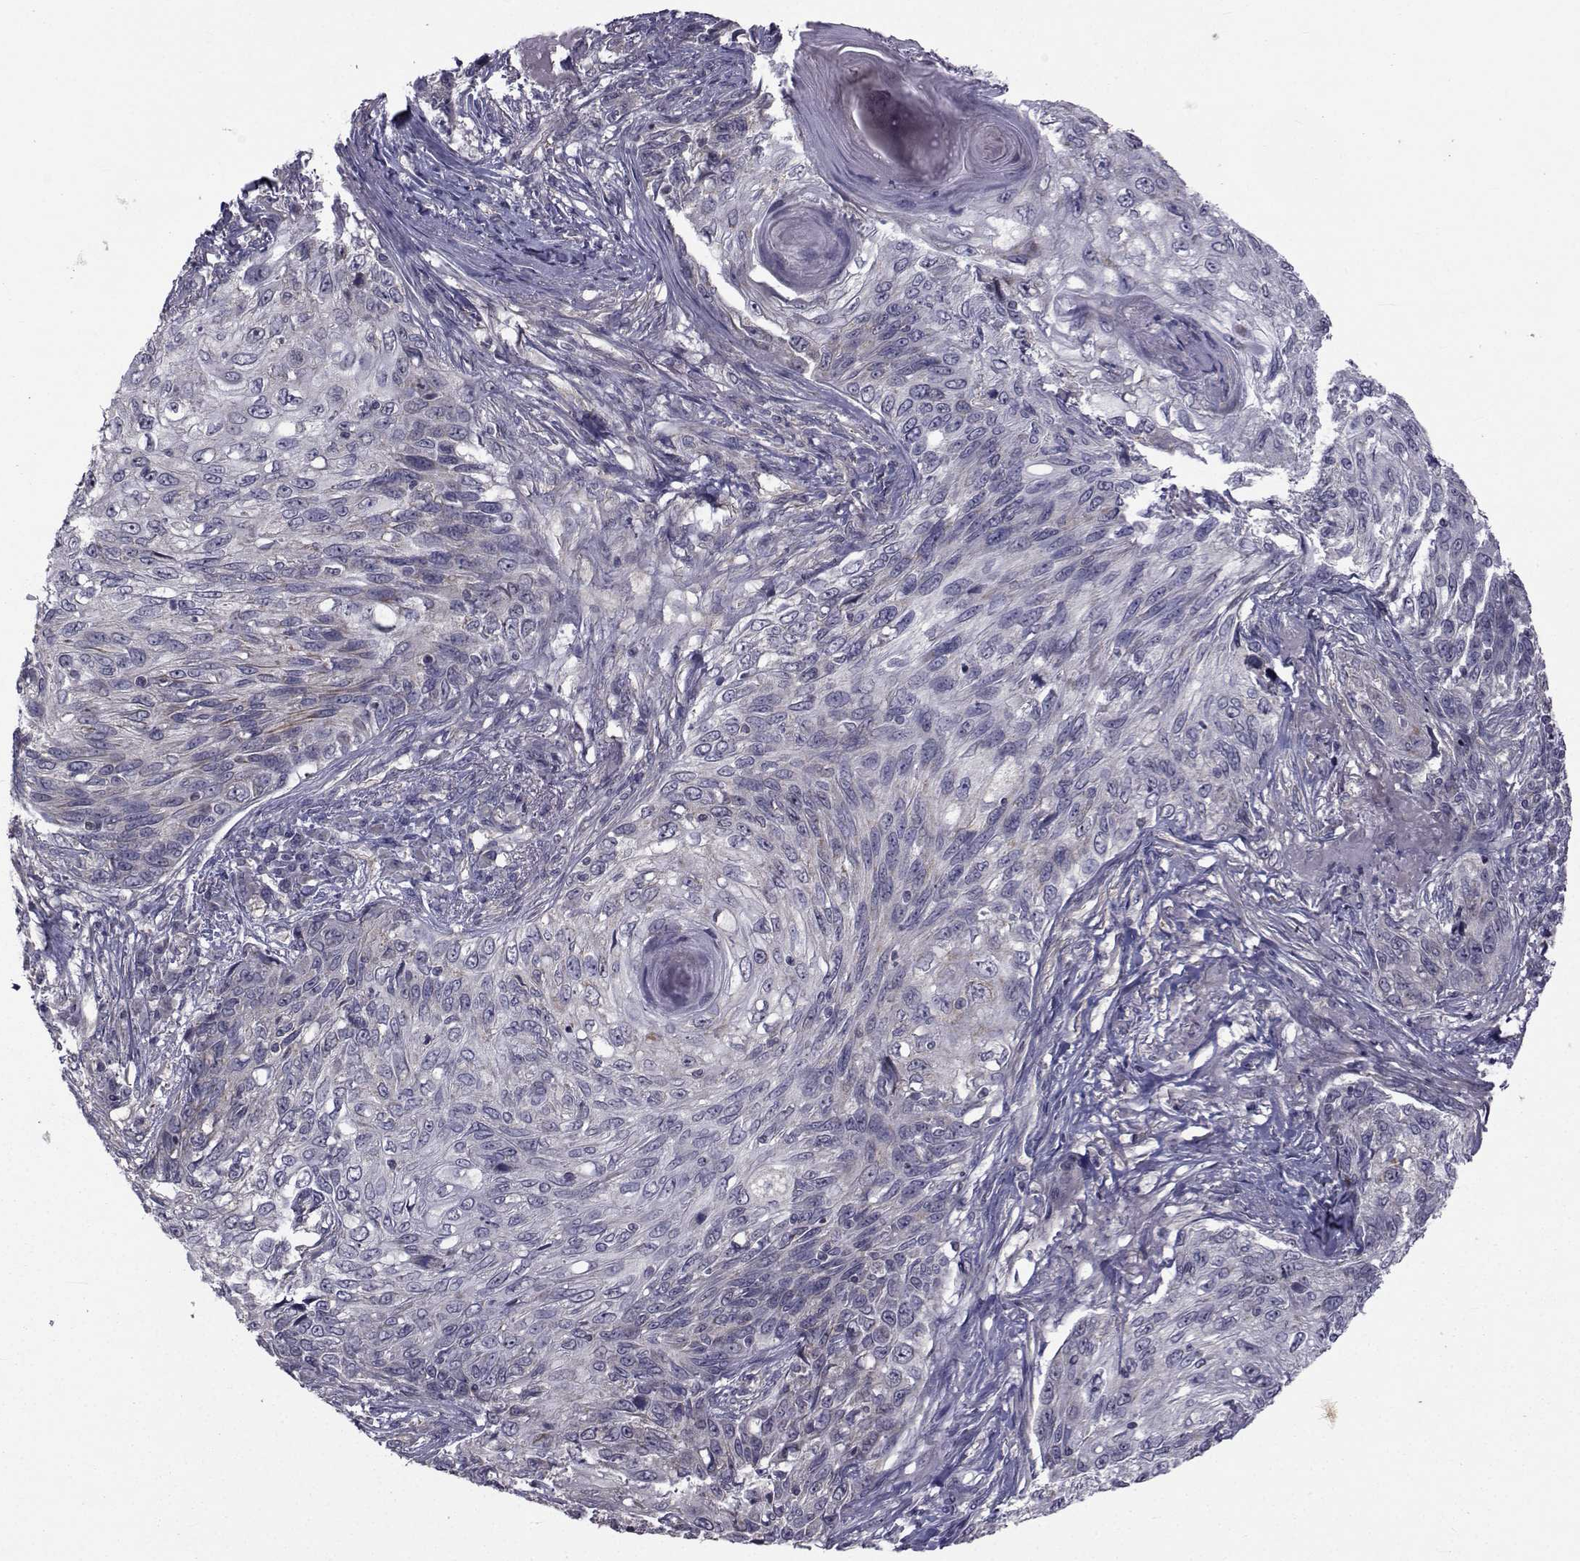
{"staining": {"intensity": "negative", "quantity": "none", "location": "none"}, "tissue": "skin cancer", "cell_type": "Tumor cells", "image_type": "cancer", "snomed": [{"axis": "morphology", "description": "Squamous cell carcinoma, NOS"}, {"axis": "topography", "description": "Skin"}], "caption": "The micrograph shows no staining of tumor cells in squamous cell carcinoma (skin).", "gene": "CFAP74", "patient": {"sex": "male", "age": 92}}